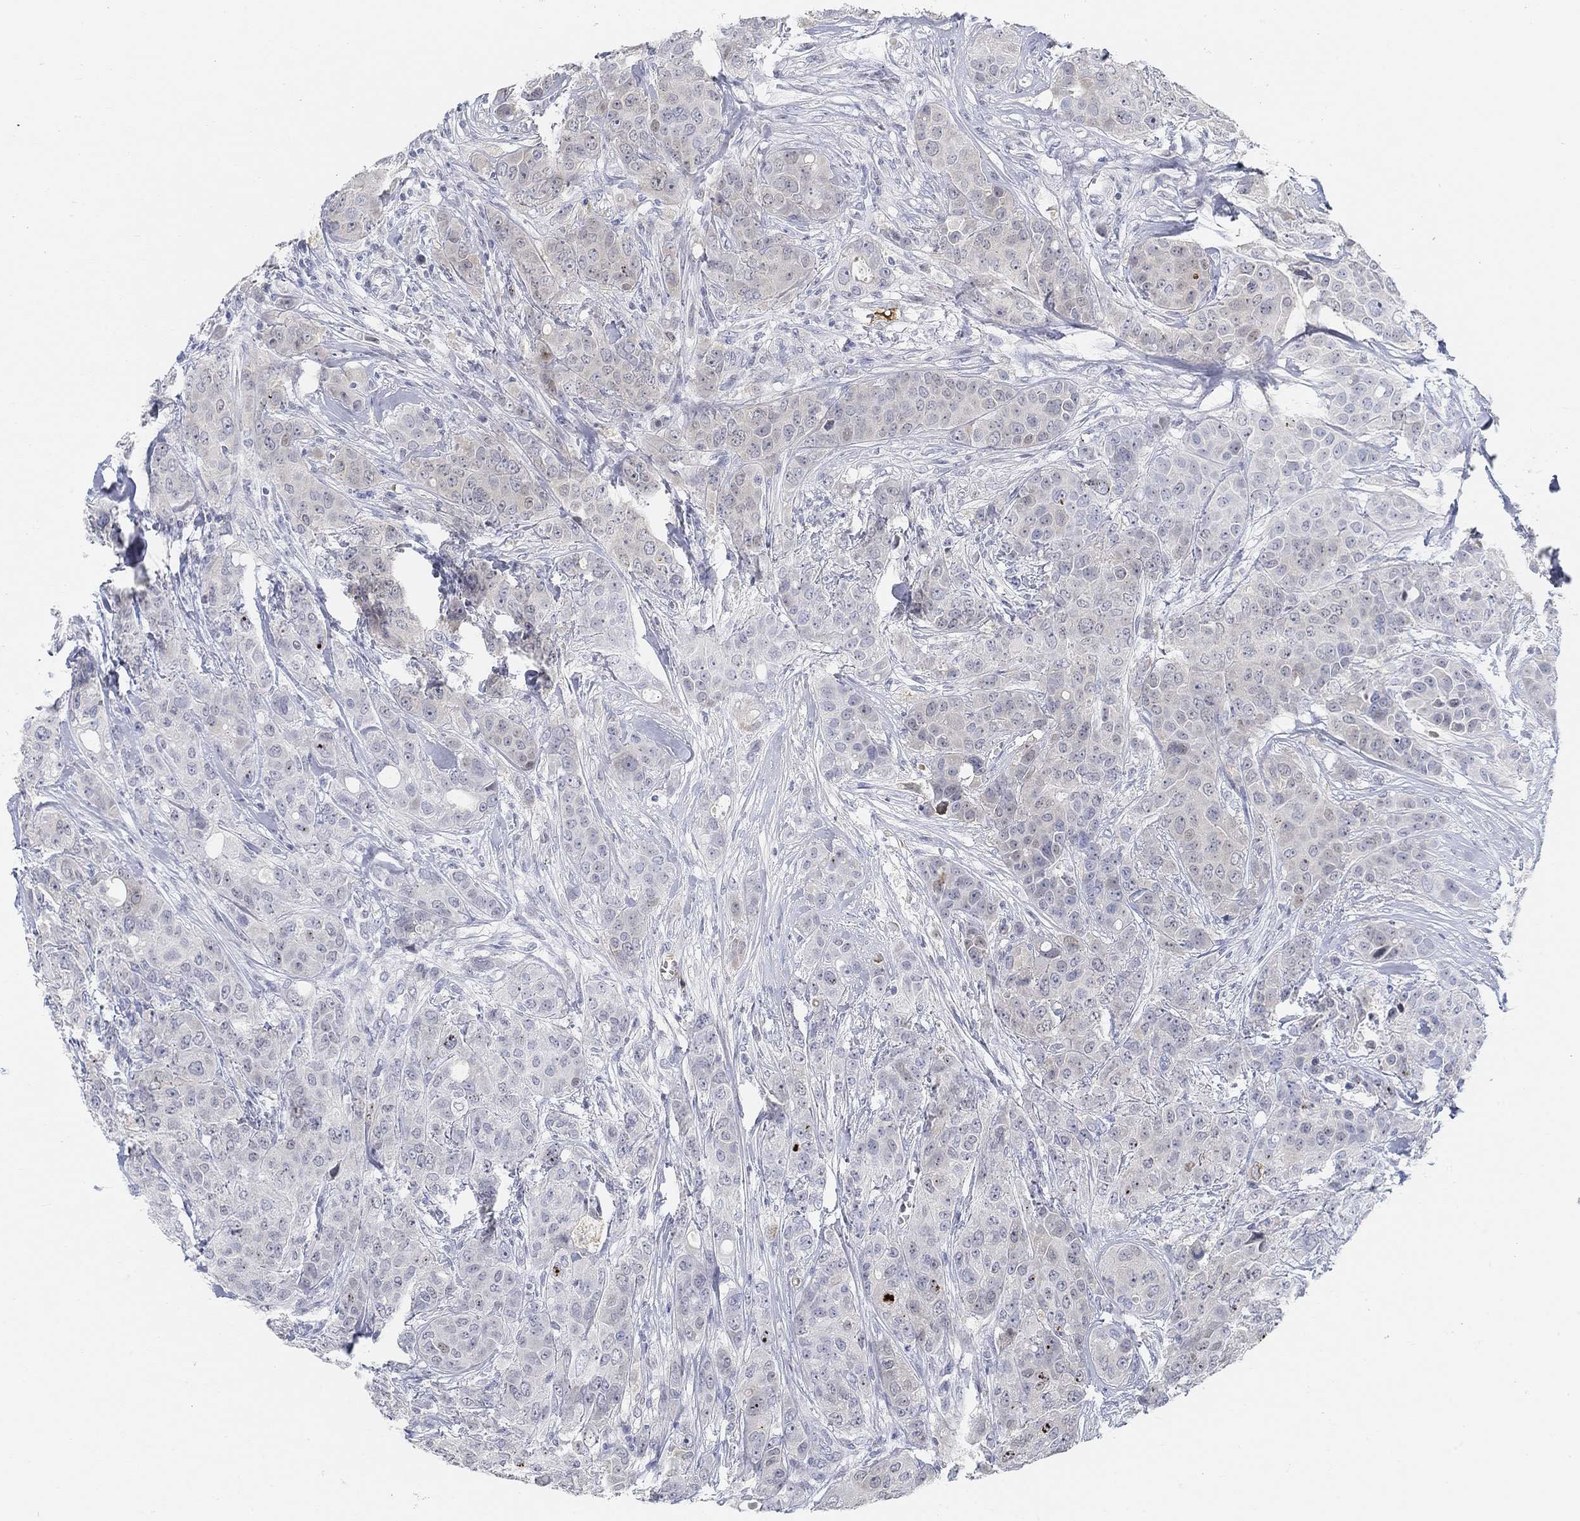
{"staining": {"intensity": "negative", "quantity": "none", "location": "none"}, "tissue": "breast cancer", "cell_type": "Tumor cells", "image_type": "cancer", "snomed": [{"axis": "morphology", "description": "Duct carcinoma"}, {"axis": "topography", "description": "Breast"}], "caption": "High power microscopy histopathology image of an immunohistochemistry micrograph of infiltrating ductal carcinoma (breast), revealing no significant positivity in tumor cells.", "gene": "SNTG2", "patient": {"sex": "female", "age": 43}}